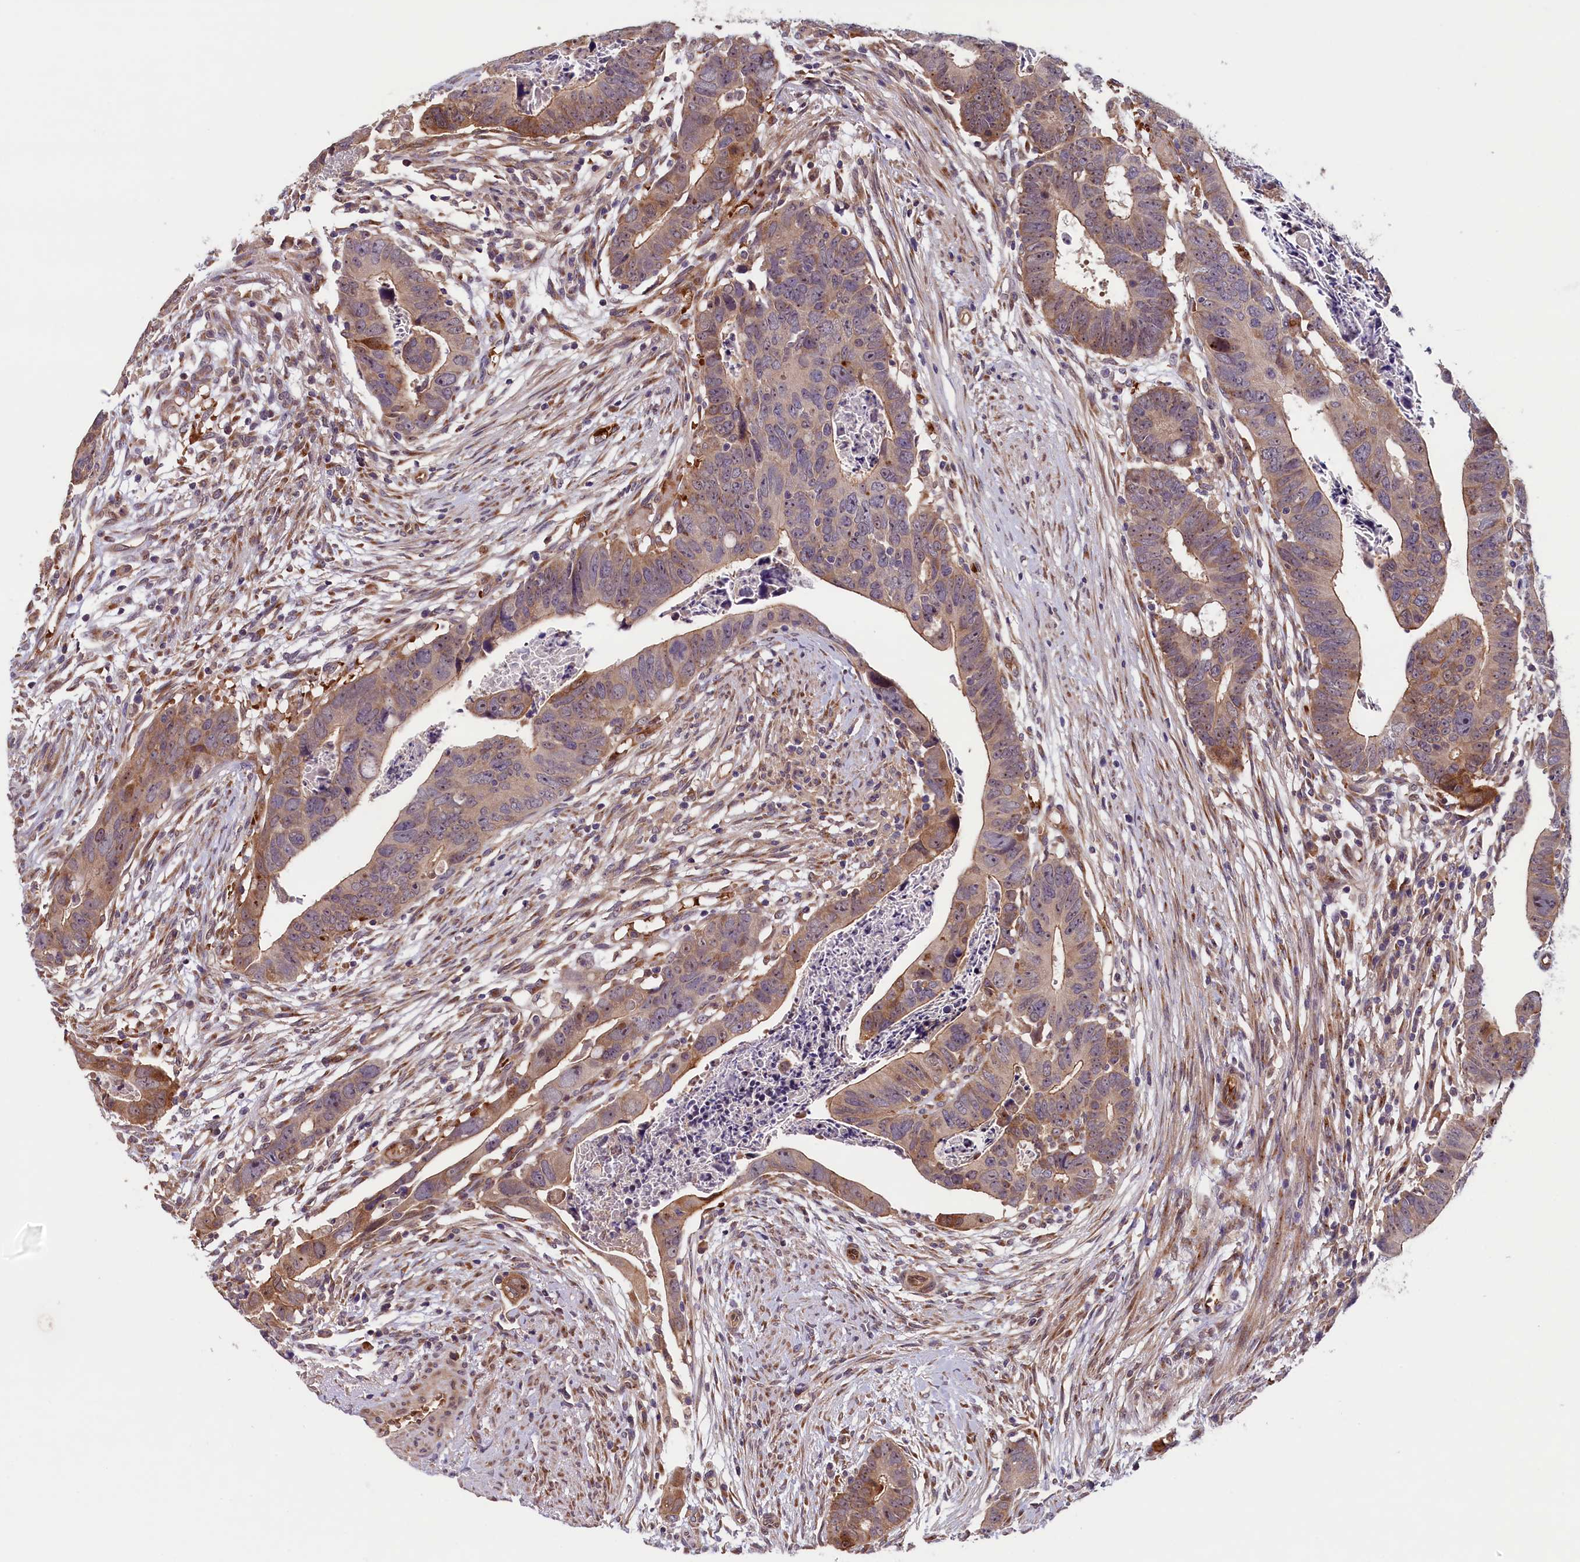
{"staining": {"intensity": "moderate", "quantity": ">75%", "location": "cytoplasmic/membranous"}, "tissue": "colorectal cancer", "cell_type": "Tumor cells", "image_type": "cancer", "snomed": [{"axis": "morphology", "description": "Adenocarcinoma, NOS"}, {"axis": "topography", "description": "Rectum"}], "caption": "Adenocarcinoma (colorectal) stained for a protein (brown) displays moderate cytoplasmic/membranous positive expression in approximately >75% of tumor cells.", "gene": "CCDC9B", "patient": {"sex": "female", "age": 65}}